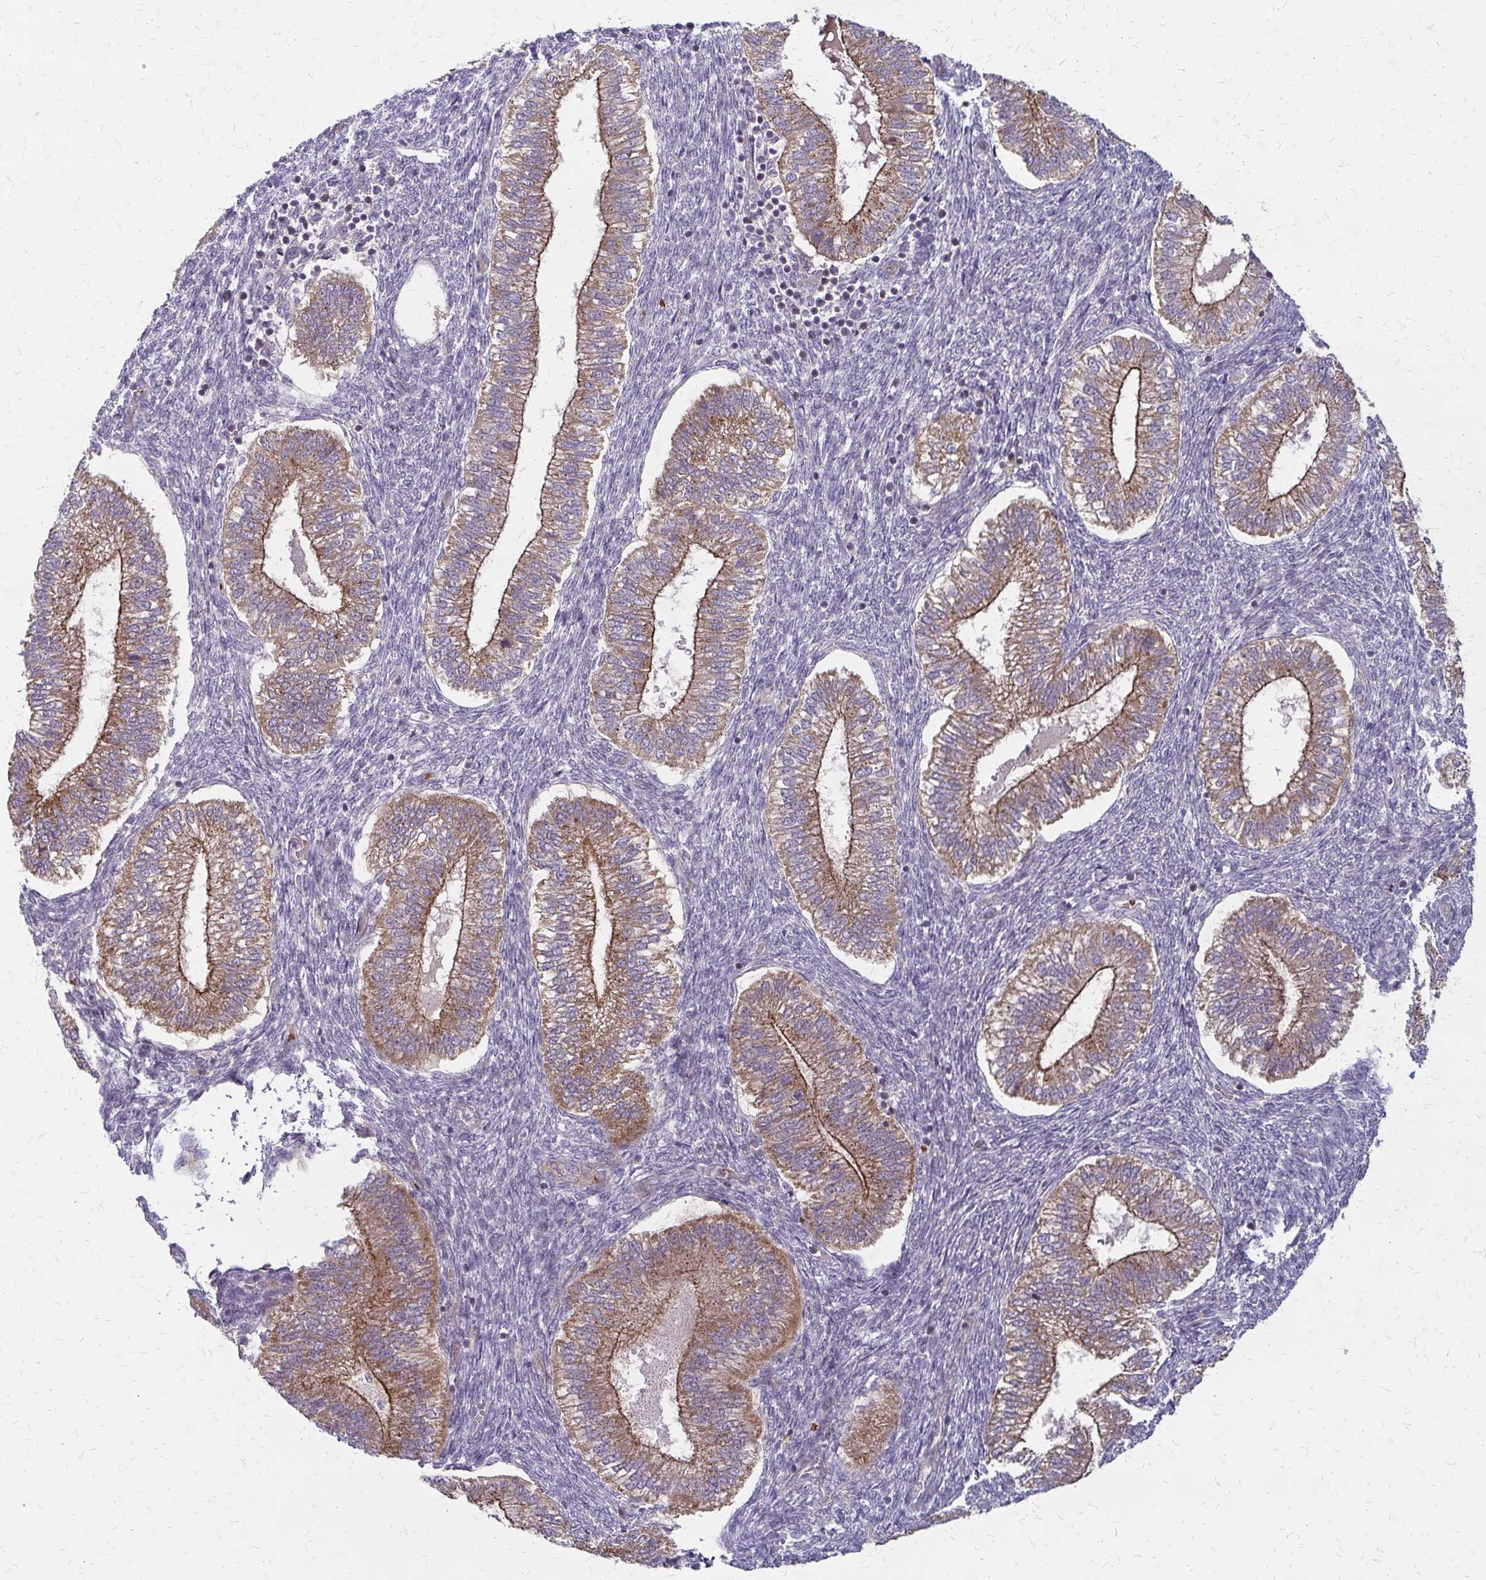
{"staining": {"intensity": "negative", "quantity": "none", "location": "none"}, "tissue": "endometrium", "cell_type": "Cells in endometrial stroma", "image_type": "normal", "snomed": [{"axis": "morphology", "description": "Normal tissue, NOS"}, {"axis": "topography", "description": "Endometrium"}], "caption": "Immunohistochemistry (IHC) of benign endometrium shows no positivity in cells in endometrial stroma.", "gene": "ZNF383", "patient": {"sex": "female", "age": 25}}